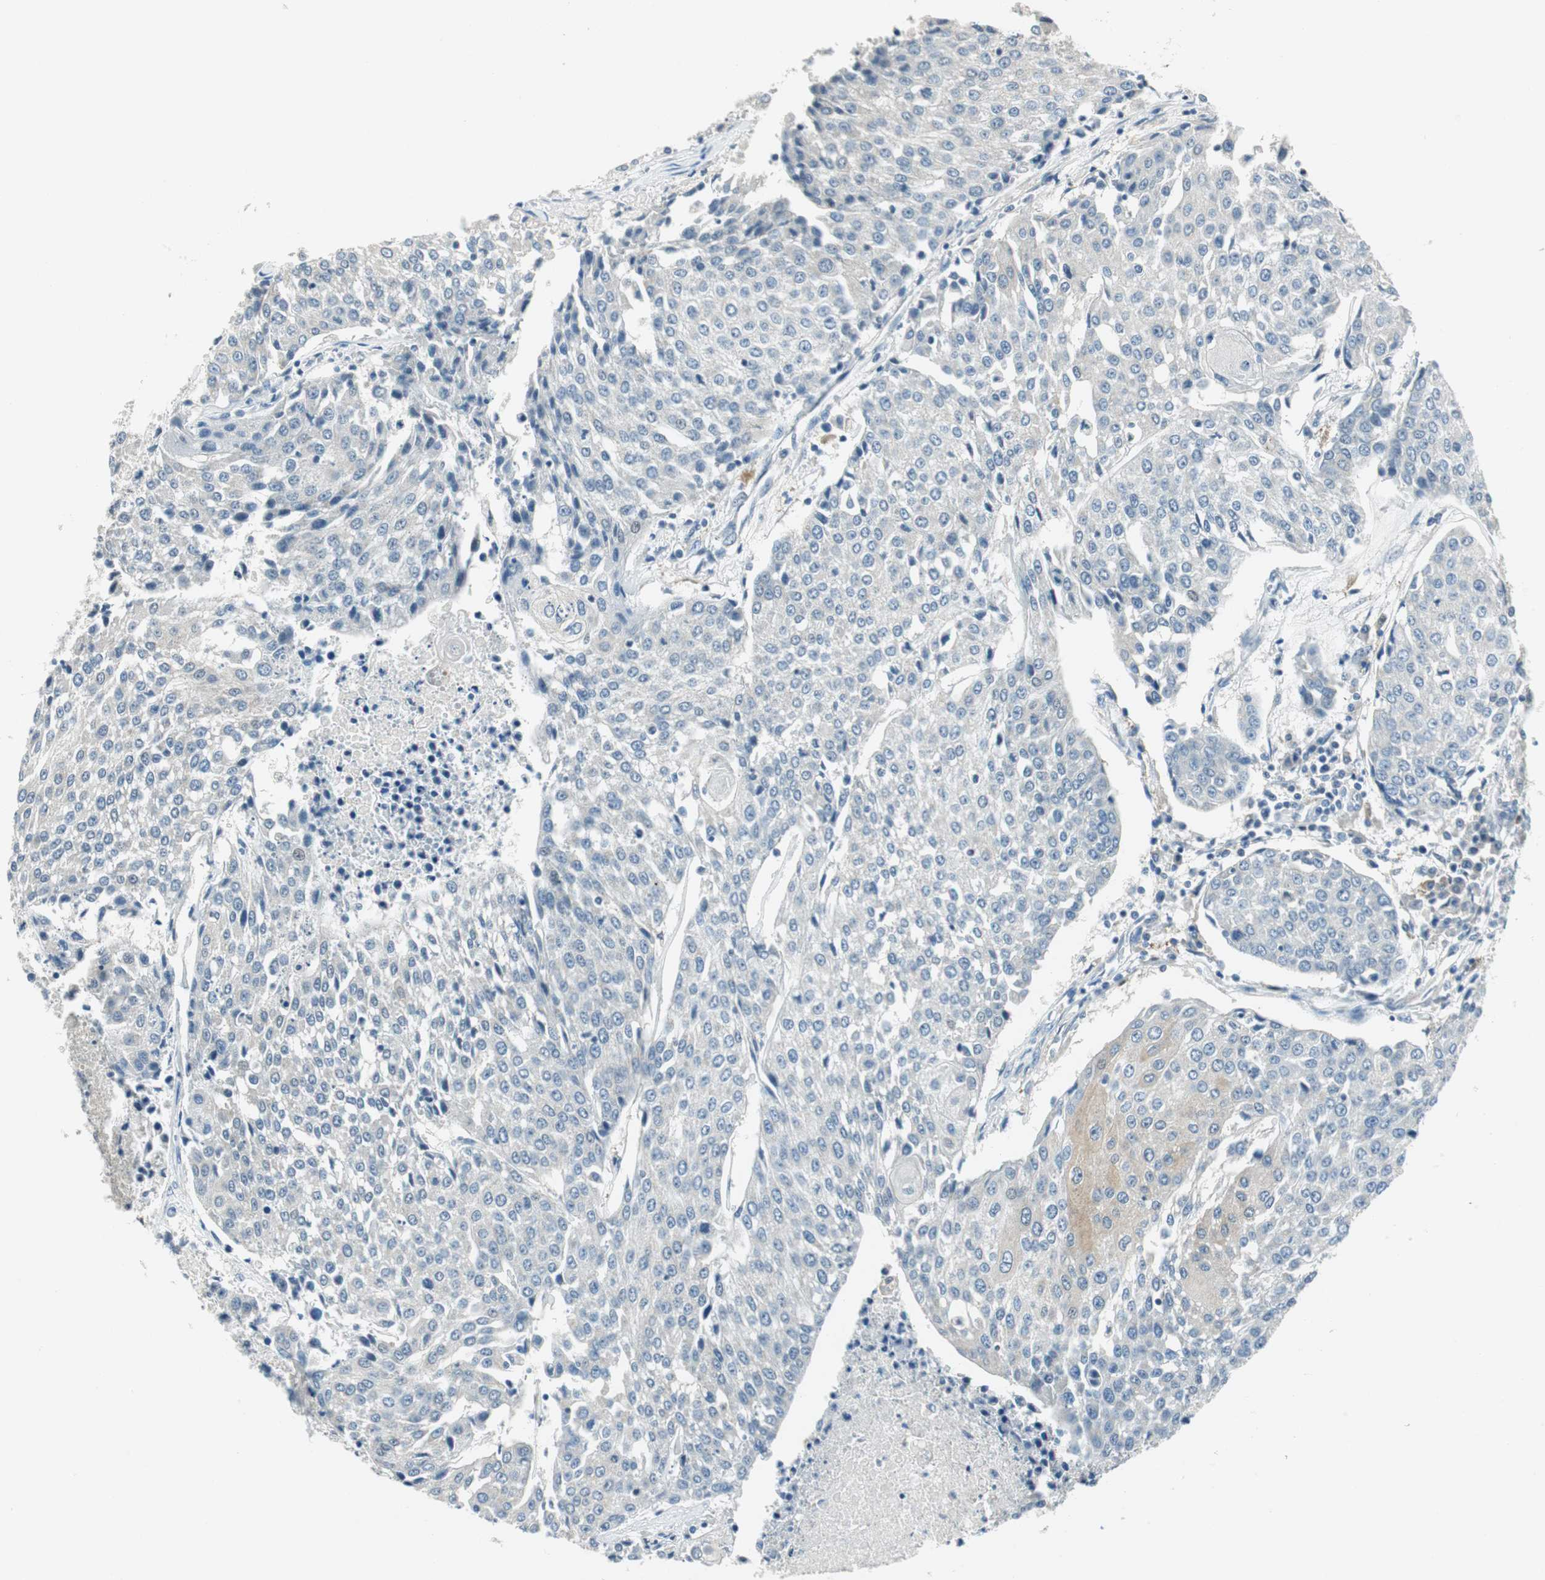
{"staining": {"intensity": "weak", "quantity": "<25%", "location": "cytoplasmic/membranous"}, "tissue": "urothelial cancer", "cell_type": "Tumor cells", "image_type": "cancer", "snomed": [{"axis": "morphology", "description": "Urothelial carcinoma, High grade"}, {"axis": "topography", "description": "Urinary bladder"}], "caption": "The photomicrograph demonstrates no staining of tumor cells in urothelial cancer. (DAB immunohistochemistry with hematoxylin counter stain).", "gene": "ME1", "patient": {"sex": "female", "age": 85}}